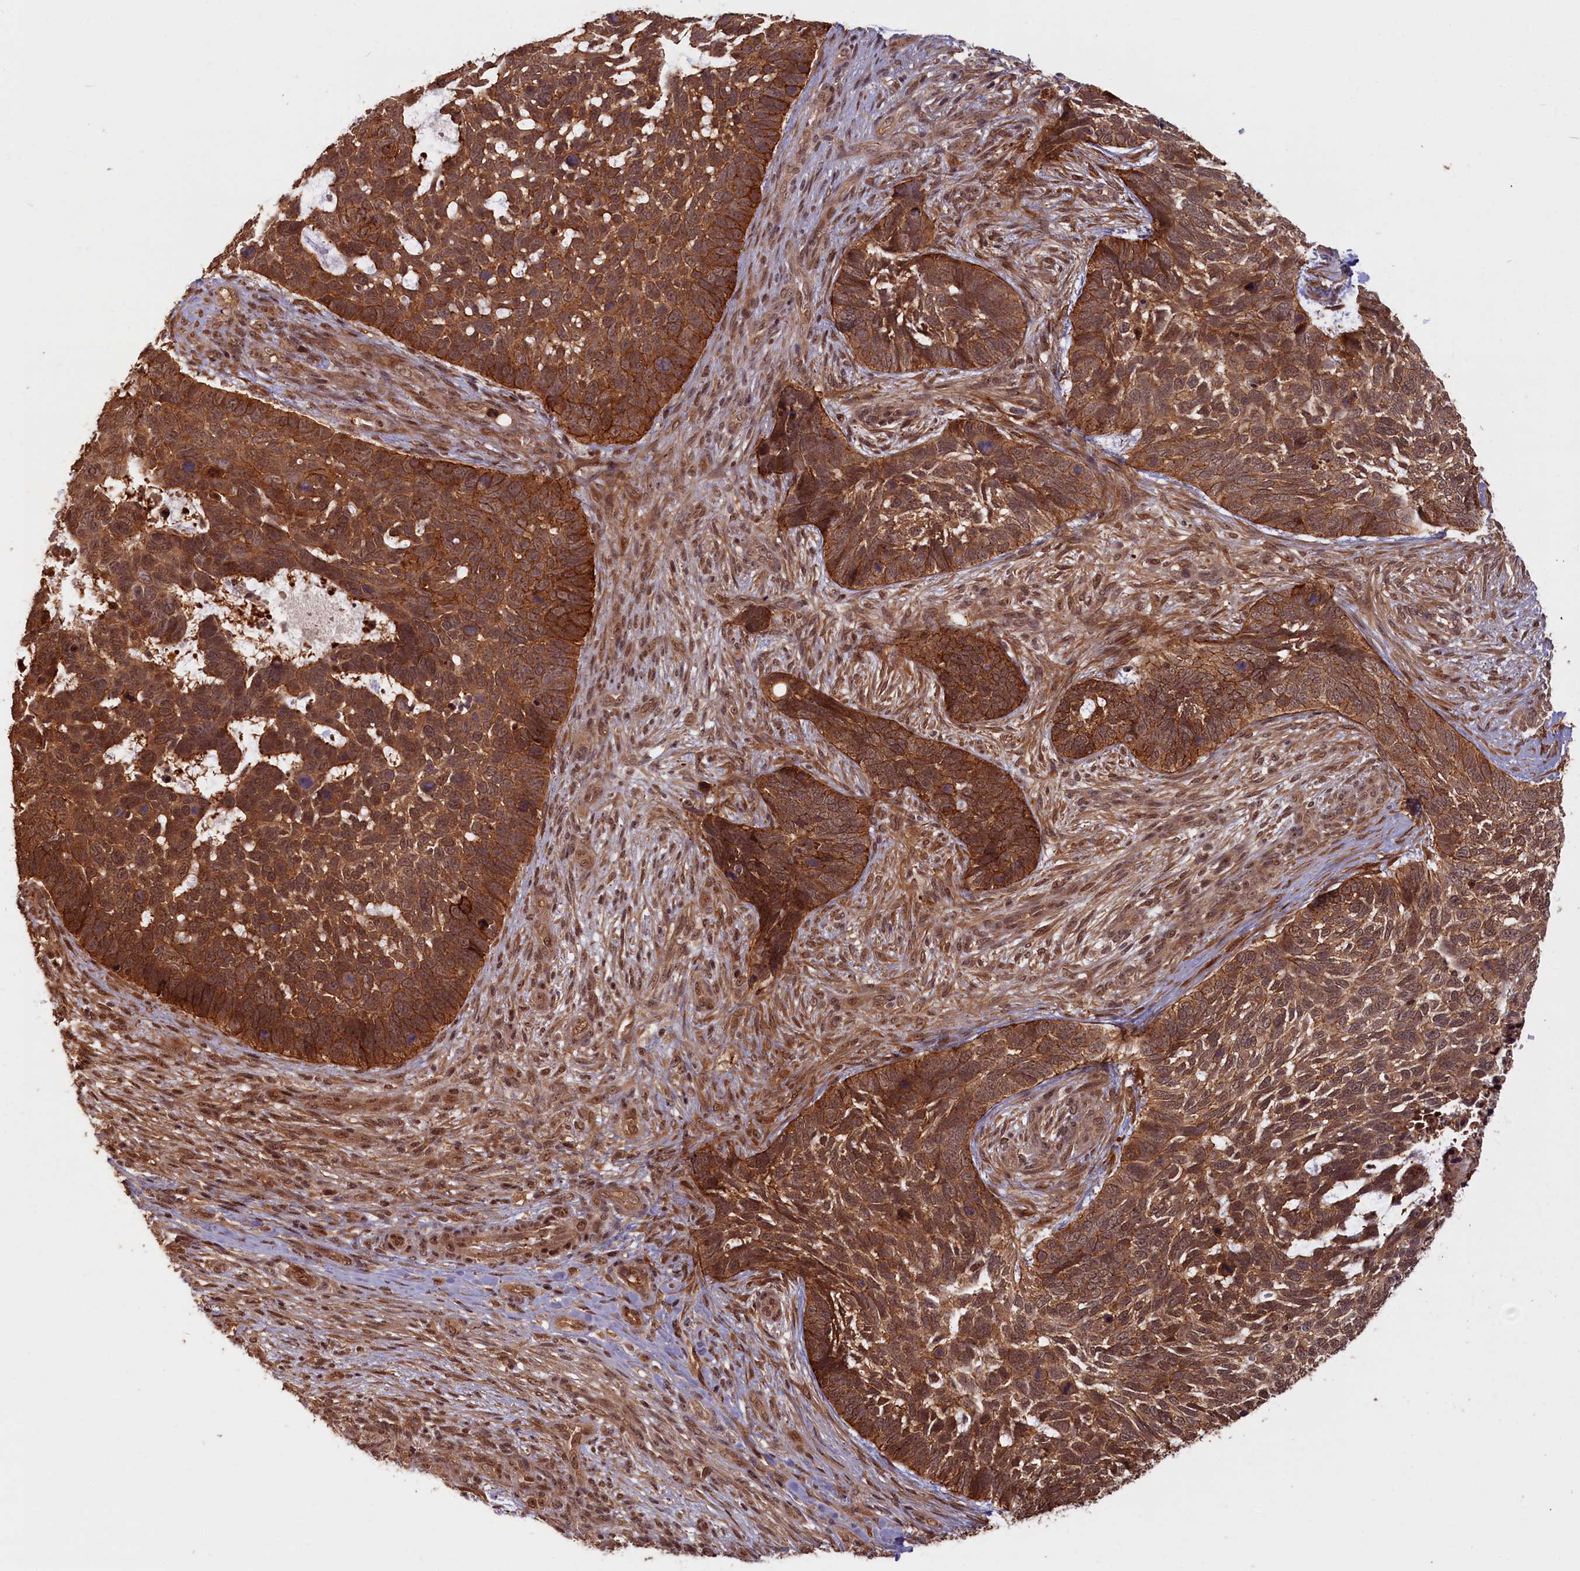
{"staining": {"intensity": "strong", "quantity": ">75%", "location": "cytoplasmic/membranous"}, "tissue": "skin cancer", "cell_type": "Tumor cells", "image_type": "cancer", "snomed": [{"axis": "morphology", "description": "Basal cell carcinoma"}, {"axis": "topography", "description": "Skin"}], "caption": "Skin cancer stained with DAB immunohistochemistry (IHC) demonstrates high levels of strong cytoplasmic/membranous positivity in about >75% of tumor cells.", "gene": "HIF3A", "patient": {"sex": "male", "age": 88}}